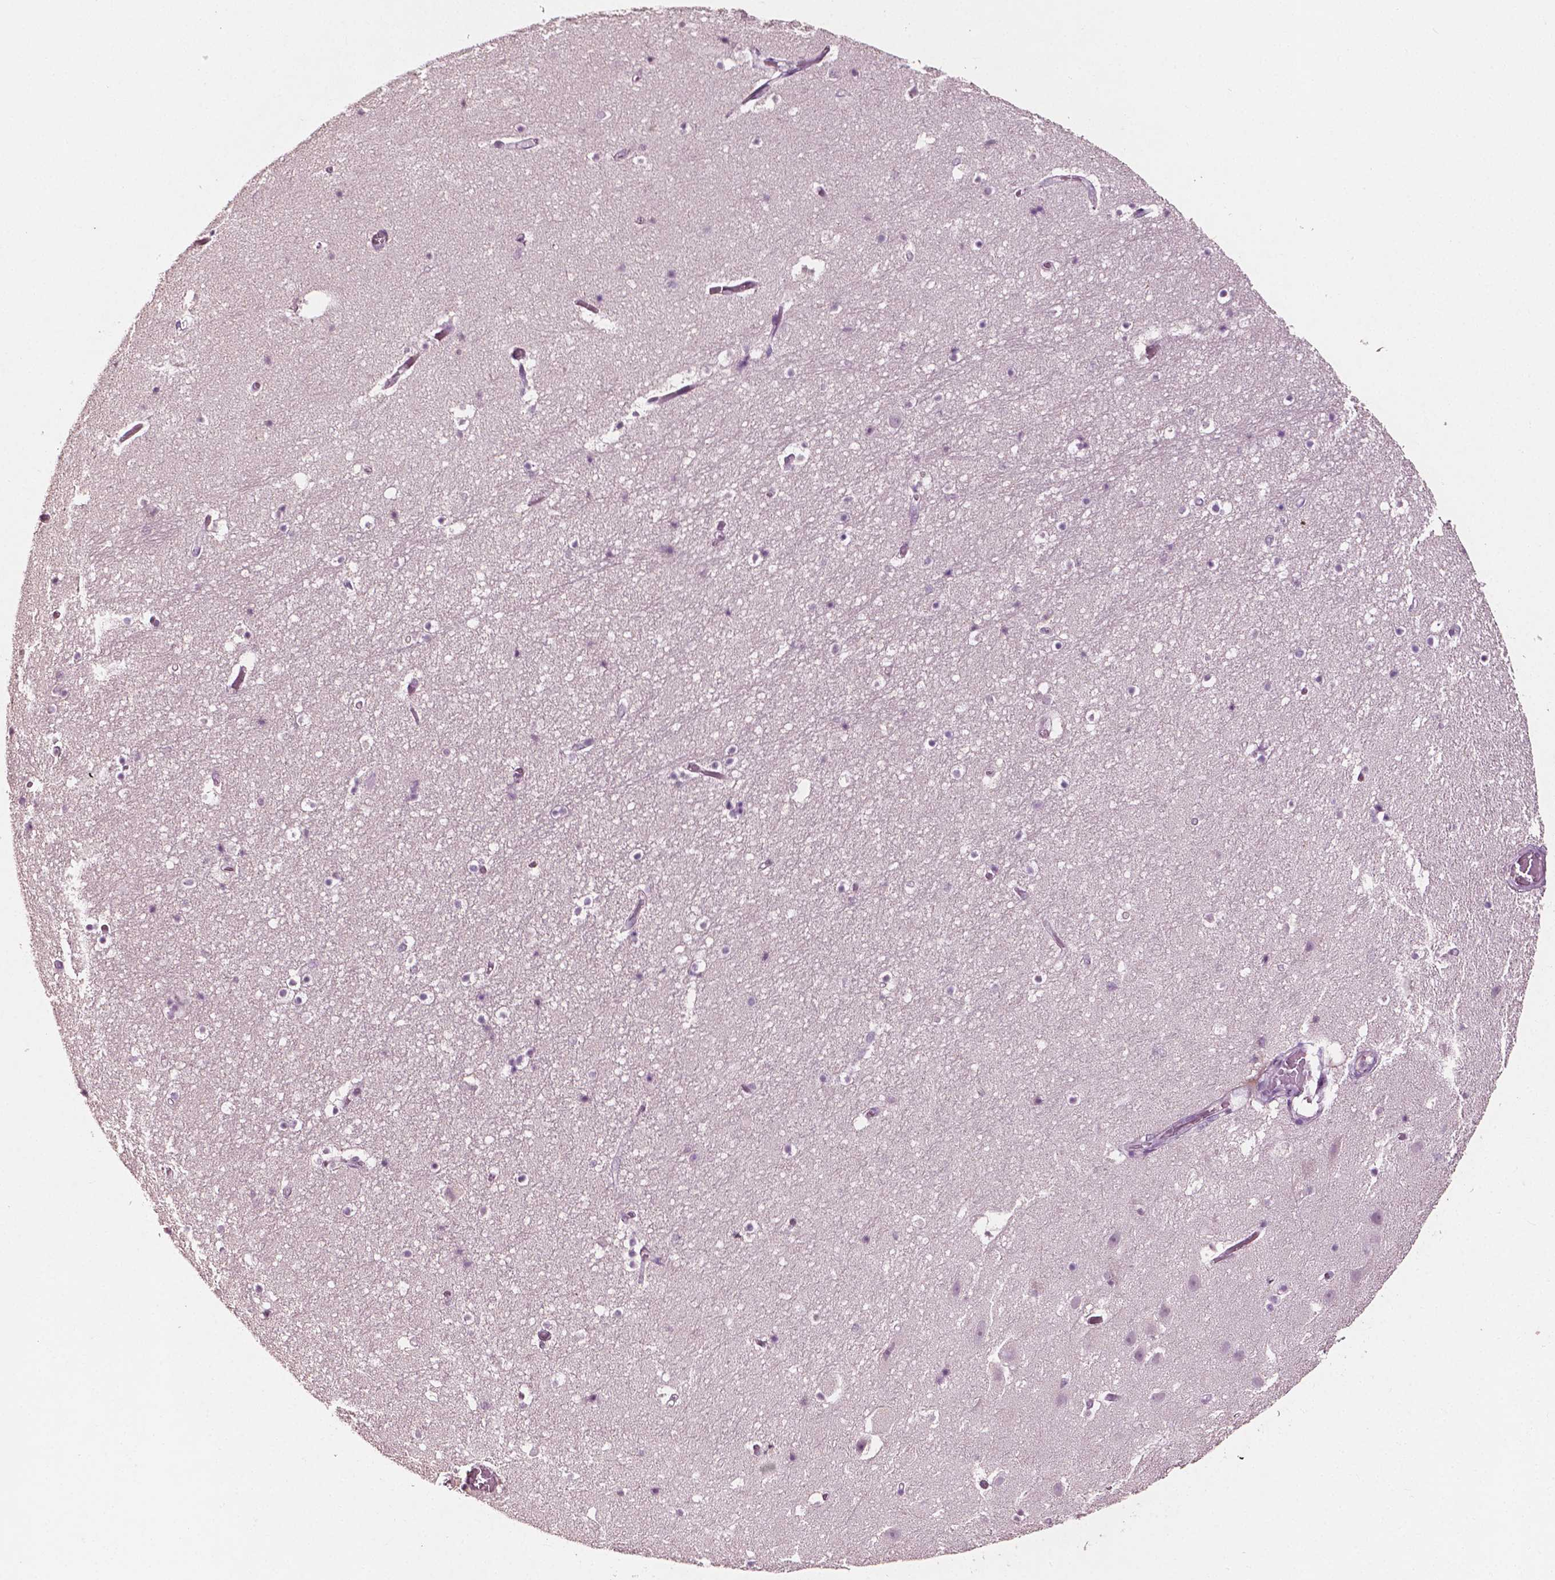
{"staining": {"intensity": "negative", "quantity": "none", "location": "none"}, "tissue": "hippocampus", "cell_type": "Glial cells", "image_type": "normal", "snomed": [{"axis": "morphology", "description": "Normal tissue, NOS"}, {"axis": "topography", "description": "Hippocampus"}], "caption": "This is an immunohistochemistry histopathology image of normal human hippocampus. There is no staining in glial cells.", "gene": "PLA2R1", "patient": {"sex": "male", "age": 26}}